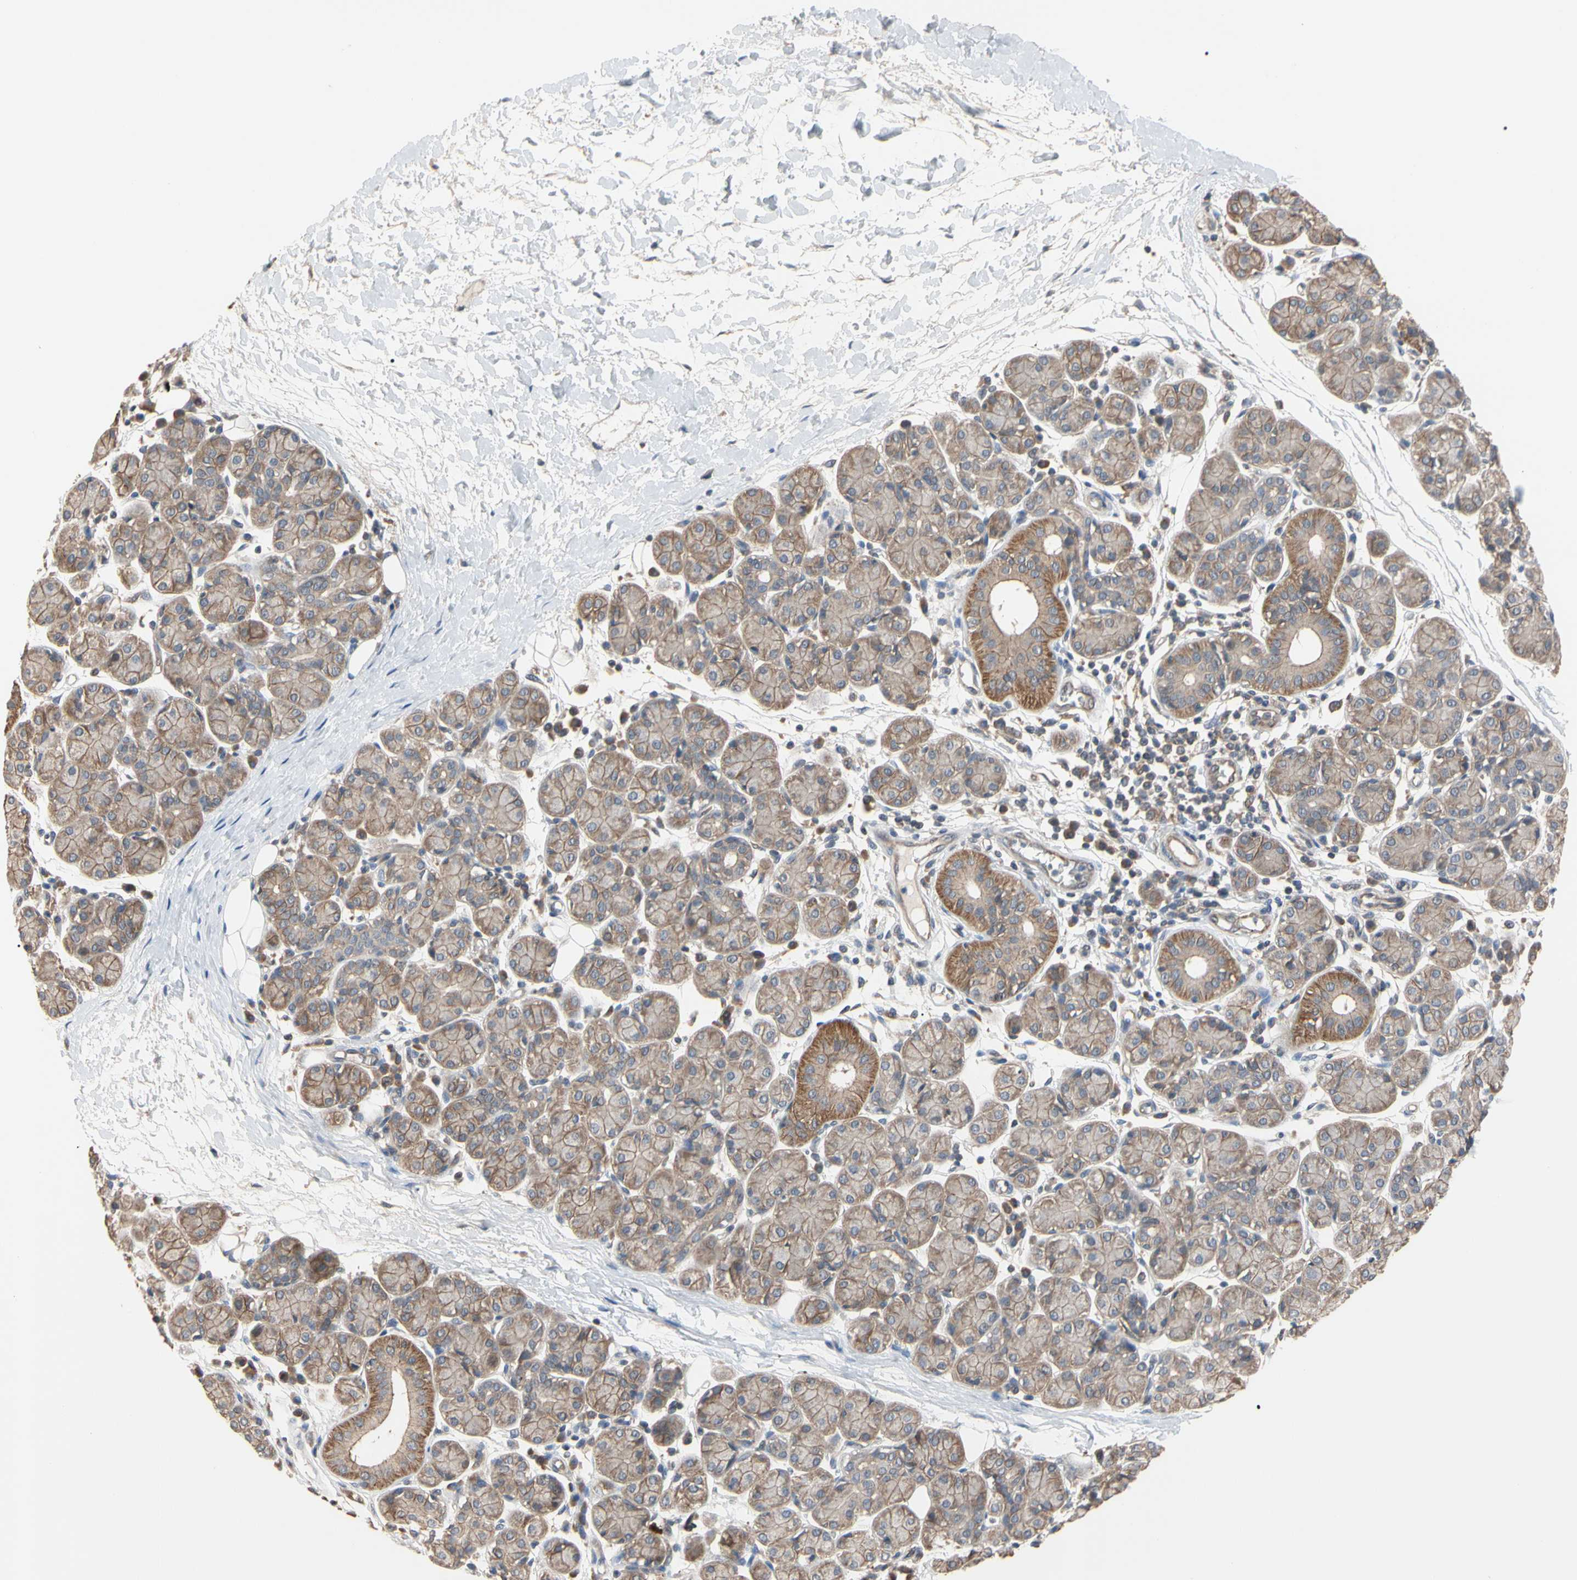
{"staining": {"intensity": "moderate", "quantity": ">75%", "location": "cytoplasmic/membranous"}, "tissue": "salivary gland", "cell_type": "Glandular cells", "image_type": "normal", "snomed": [{"axis": "morphology", "description": "Normal tissue, NOS"}, {"axis": "morphology", "description": "Inflammation, NOS"}, {"axis": "topography", "description": "Lymph node"}, {"axis": "topography", "description": "Salivary gland"}], "caption": "High-magnification brightfield microscopy of normal salivary gland stained with DAB (brown) and counterstained with hematoxylin (blue). glandular cells exhibit moderate cytoplasmic/membranous positivity is identified in about>75% of cells. The protein of interest is stained brown, and the nuclei are stained in blue (DAB (3,3'-diaminobenzidine) IHC with brightfield microscopy, high magnification).", "gene": "DPP8", "patient": {"sex": "male", "age": 3}}